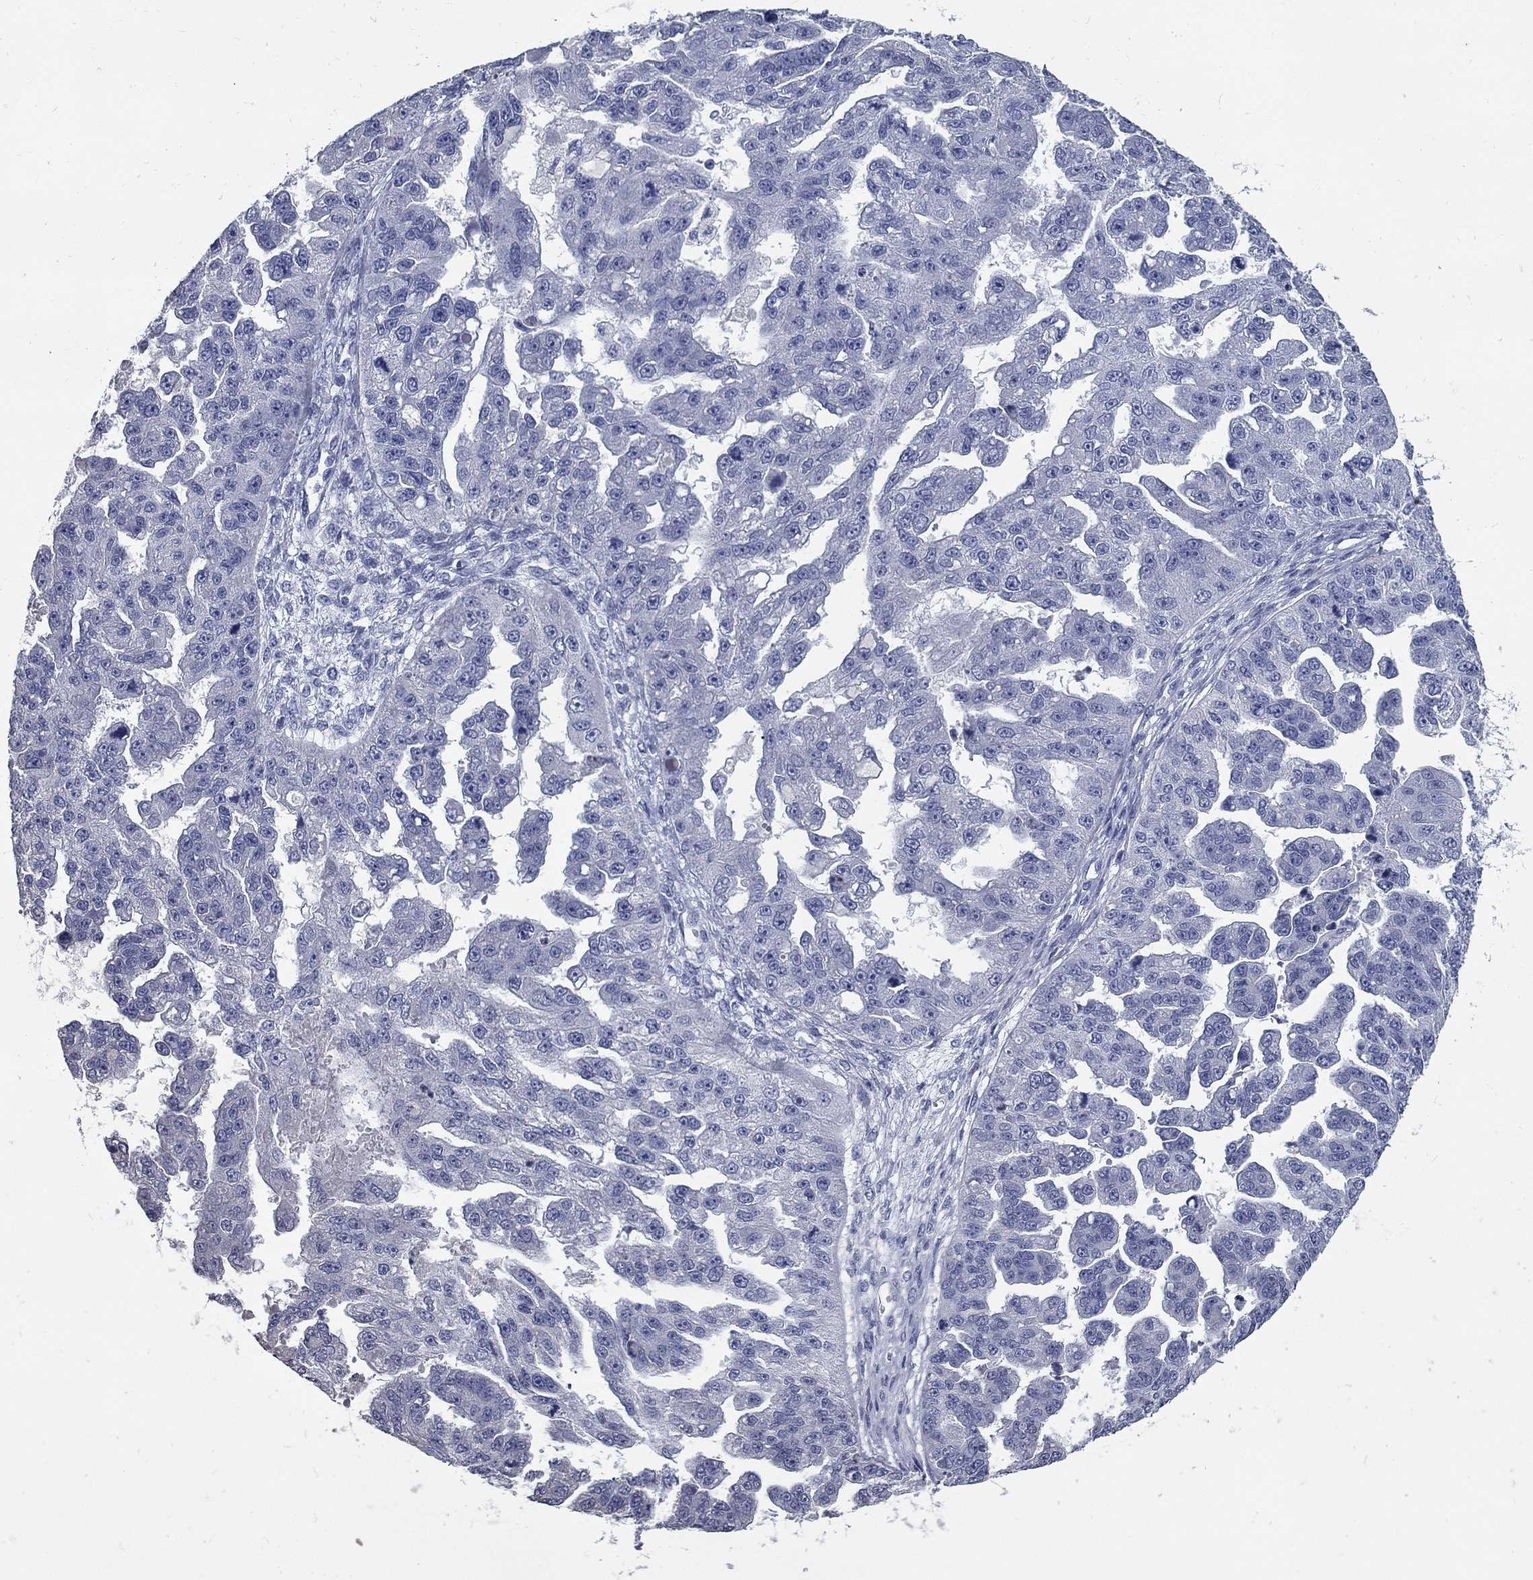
{"staining": {"intensity": "negative", "quantity": "none", "location": "none"}, "tissue": "ovarian cancer", "cell_type": "Tumor cells", "image_type": "cancer", "snomed": [{"axis": "morphology", "description": "Cystadenocarcinoma, serous, NOS"}, {"axis": "topography", "description": "Ovary"}], "caption": "Immunohistochemistry (IHC) image of human ovarian serous cystadenocarcinoma stained for a protein (brown), which shows no expression in tumor cells.", "gene": "SYT12", "patient": {"sex": "female", "age": 58}}